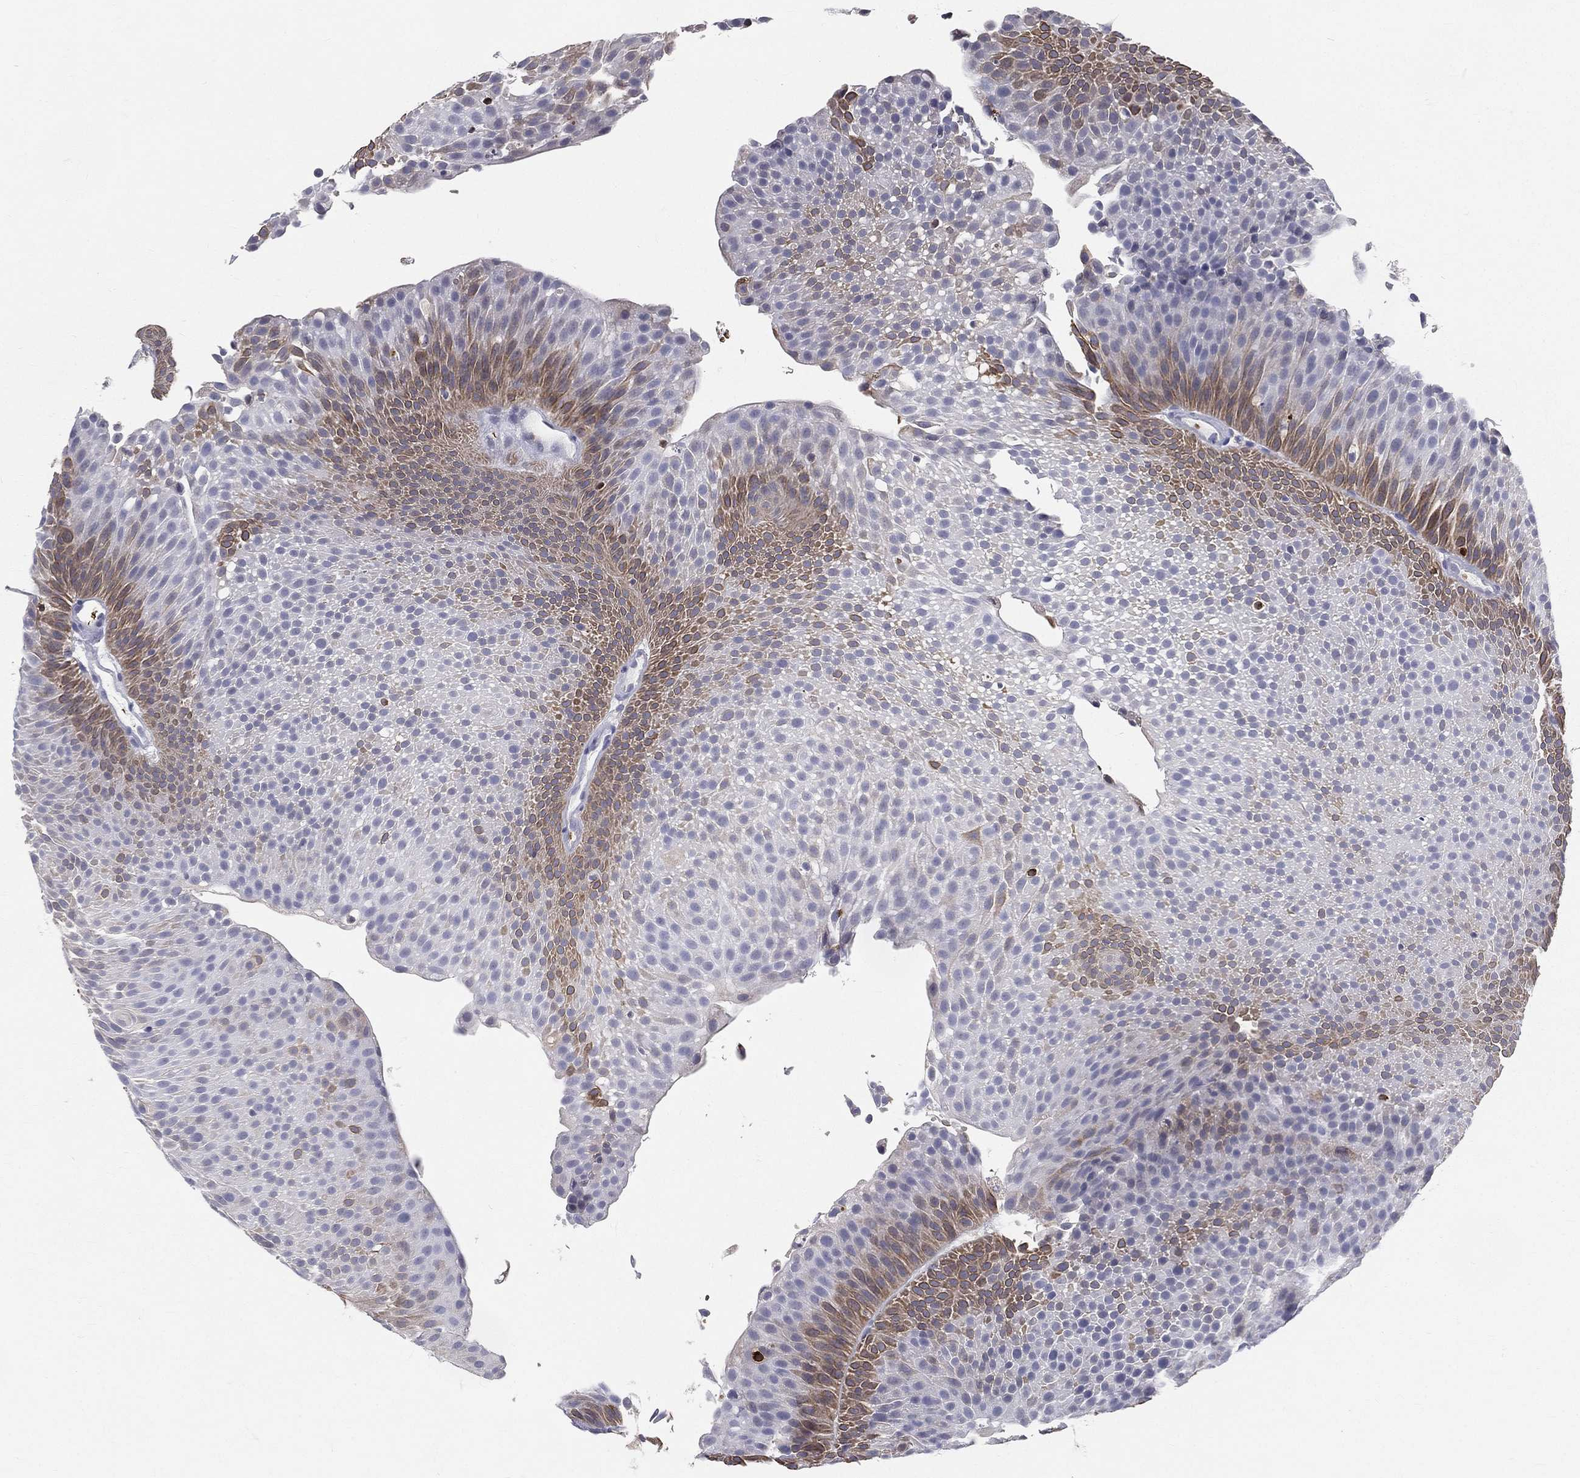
{"staining": {"intensity": "moderate", "quantity": "25%-75%", "location": "cytoplasmic/membranous"}, "tissue": "urothelial cancer", "cell_type": "Tumor cells", "image_type": "cancer", "snomed": [{"axis": "morphology", "description": "Urothelial carcinoma, Low grade"}, {"axis": "topography", "description": "Urinary bladder"}], "caption": "Immunohistochemical staining of urothelial cancer shows medium levels of moderate cytoplasmic/membranous protein positivity in about 25%-75% of tumor cells.", "gene": "CTSW", "patient": {"sex": "male", "age": 65}}